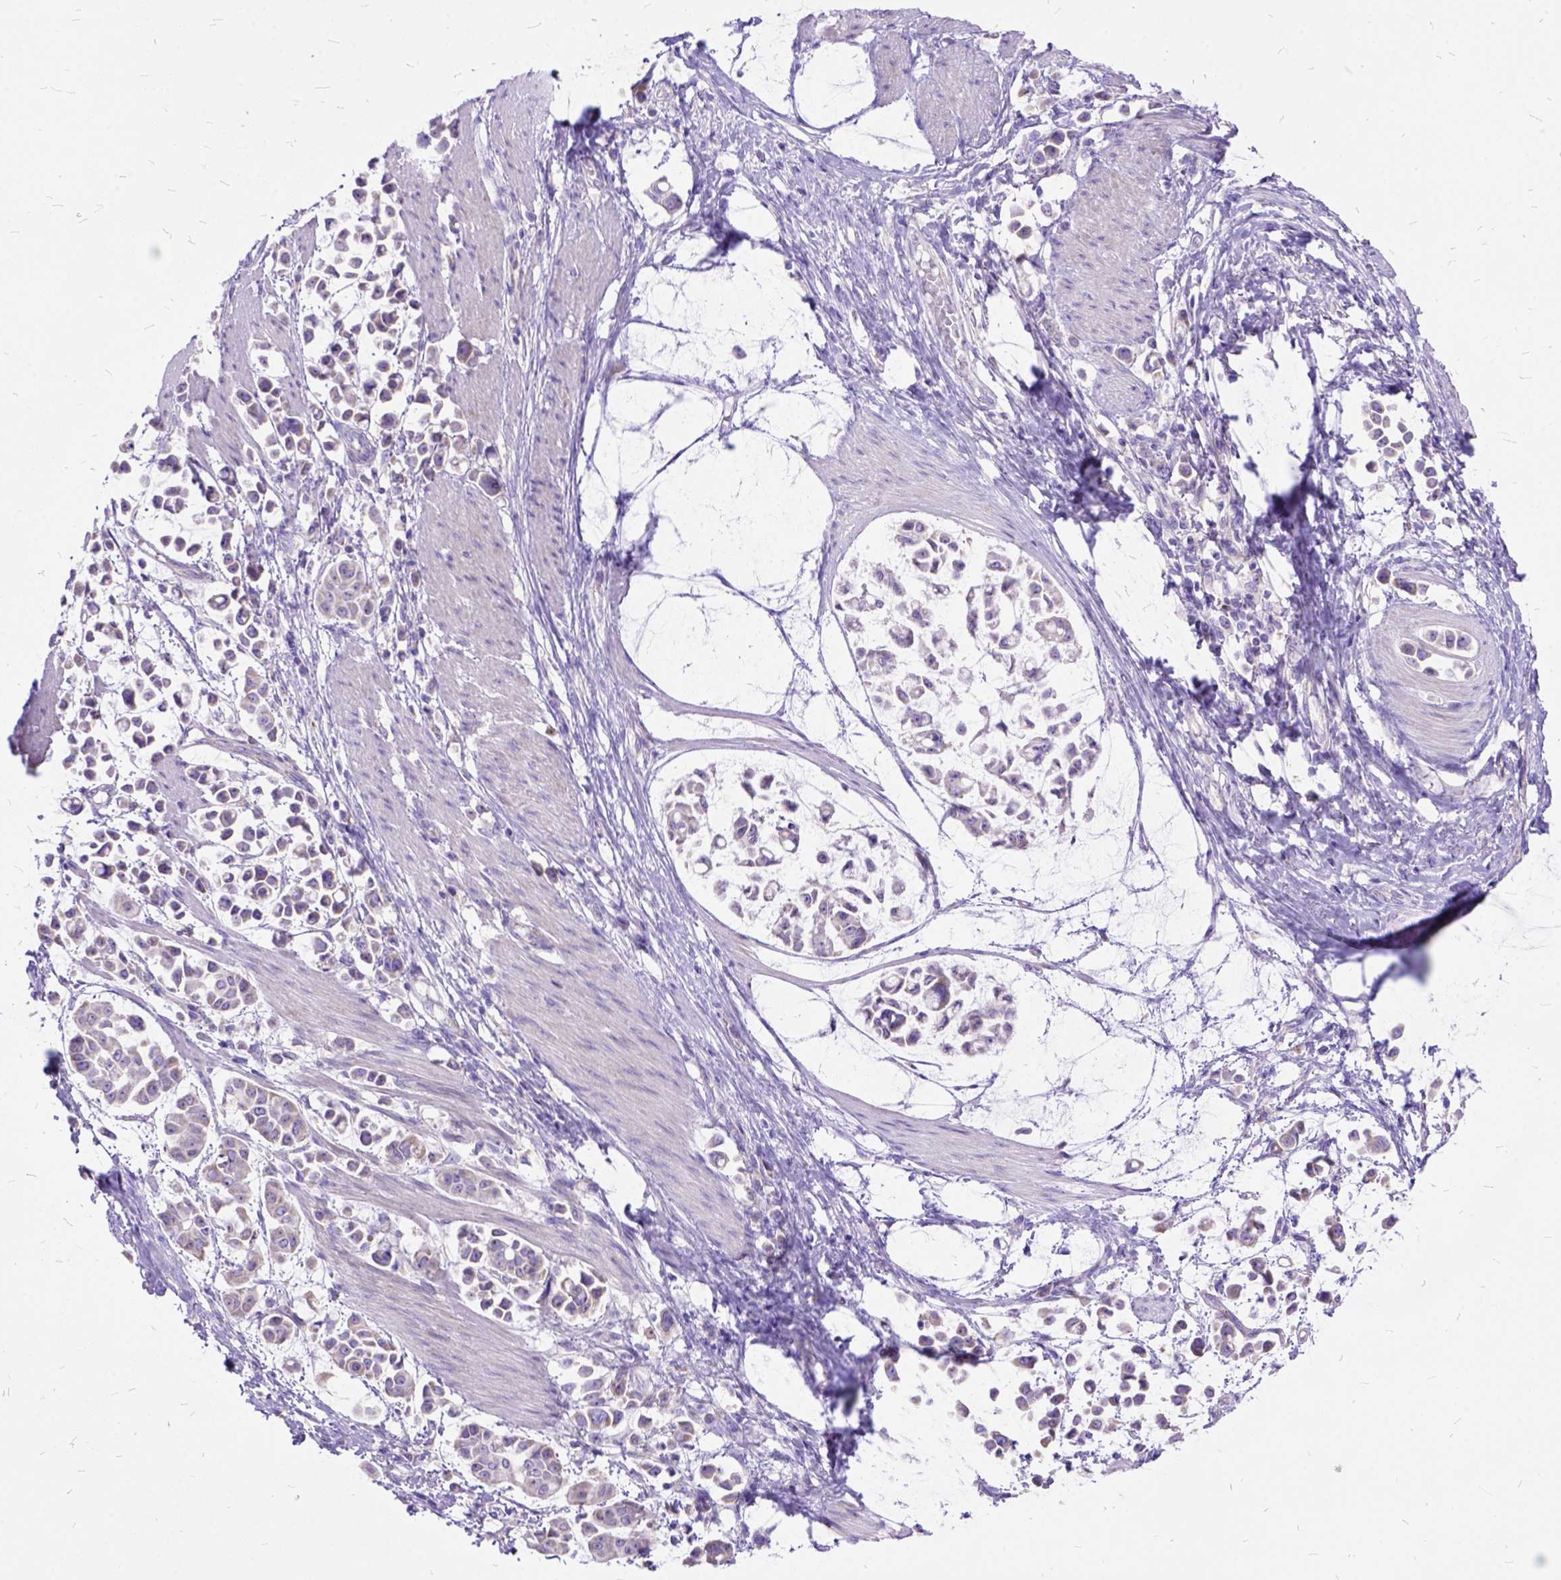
{"staining": {"intensity": "negative", "quantity": "none", "location": "none"}, "tissue": "stomach cancer", "cell_type": "Tumor cells", "image_type": "cancer", "snomed": [{"axis": "morphology", "description": "Adenocarcinoma, NOS"}, {"axis": "topography", "description": "Stomach"}], "caption": "Tumor cells are negative for brown protein staining in stomach adenocarcinoma.", "gene": "CTAG2", "patient": {"sex": "male", "age": 82}}